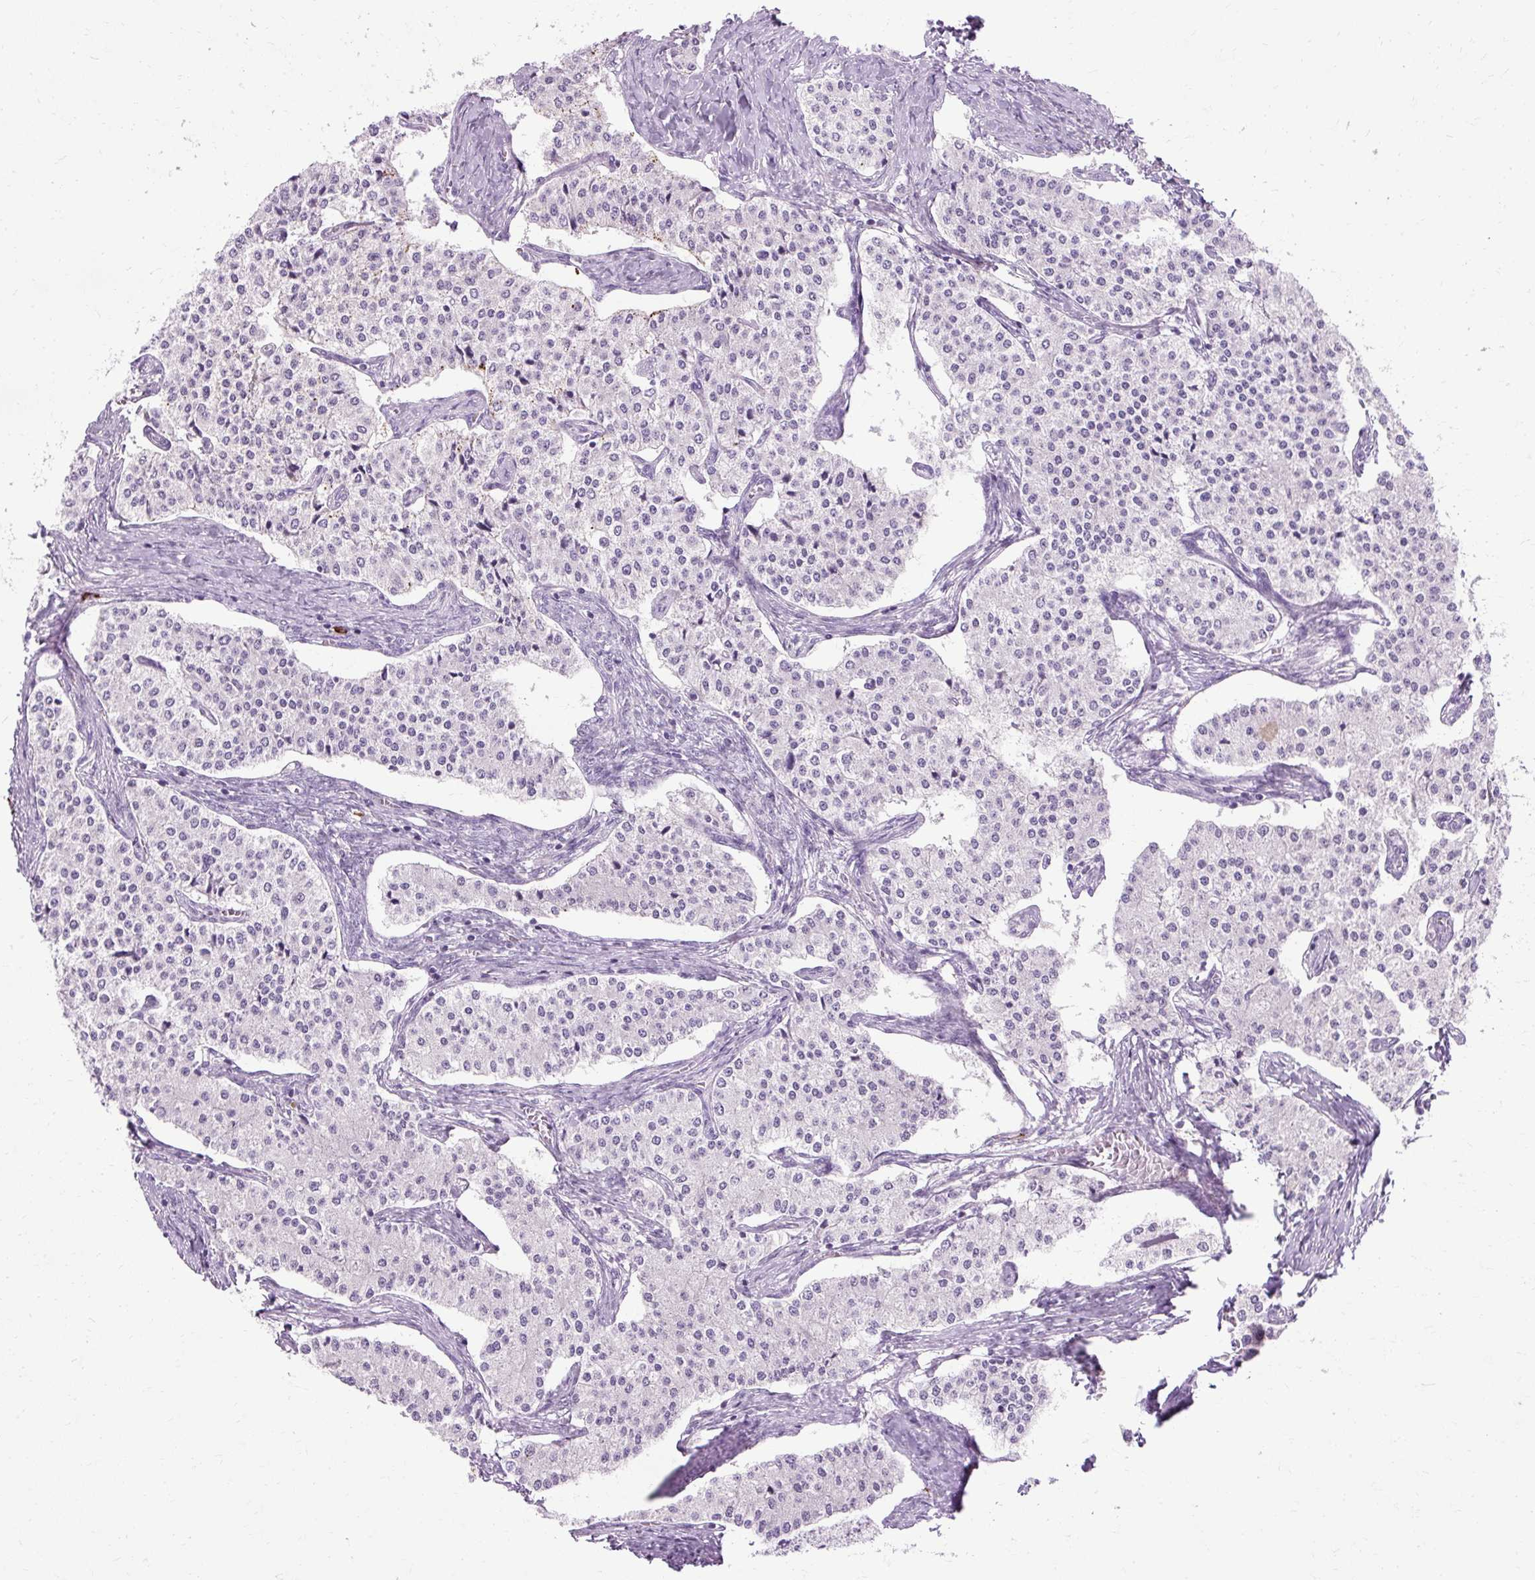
{"staining": {"intensity": "negative", "quantity": "none", "location": "none"}, "tissue": "carcinoid", "cell_type": "Tumor cells", "image_type": "cancer", "snomed": [{"axis": "morphology", "description": "Carcinoid, malignant, NOS"}, {"axis": "topography", "description": "Colon"}], "caption": "A micrograph of human carcinoid (malignant) is negative for staining in tumor cells. (DAB immunohistochemistry with hematoxylin counter stain).", "gene": "ARRDC2", "patient": {"sex": "female", "age": 52}}